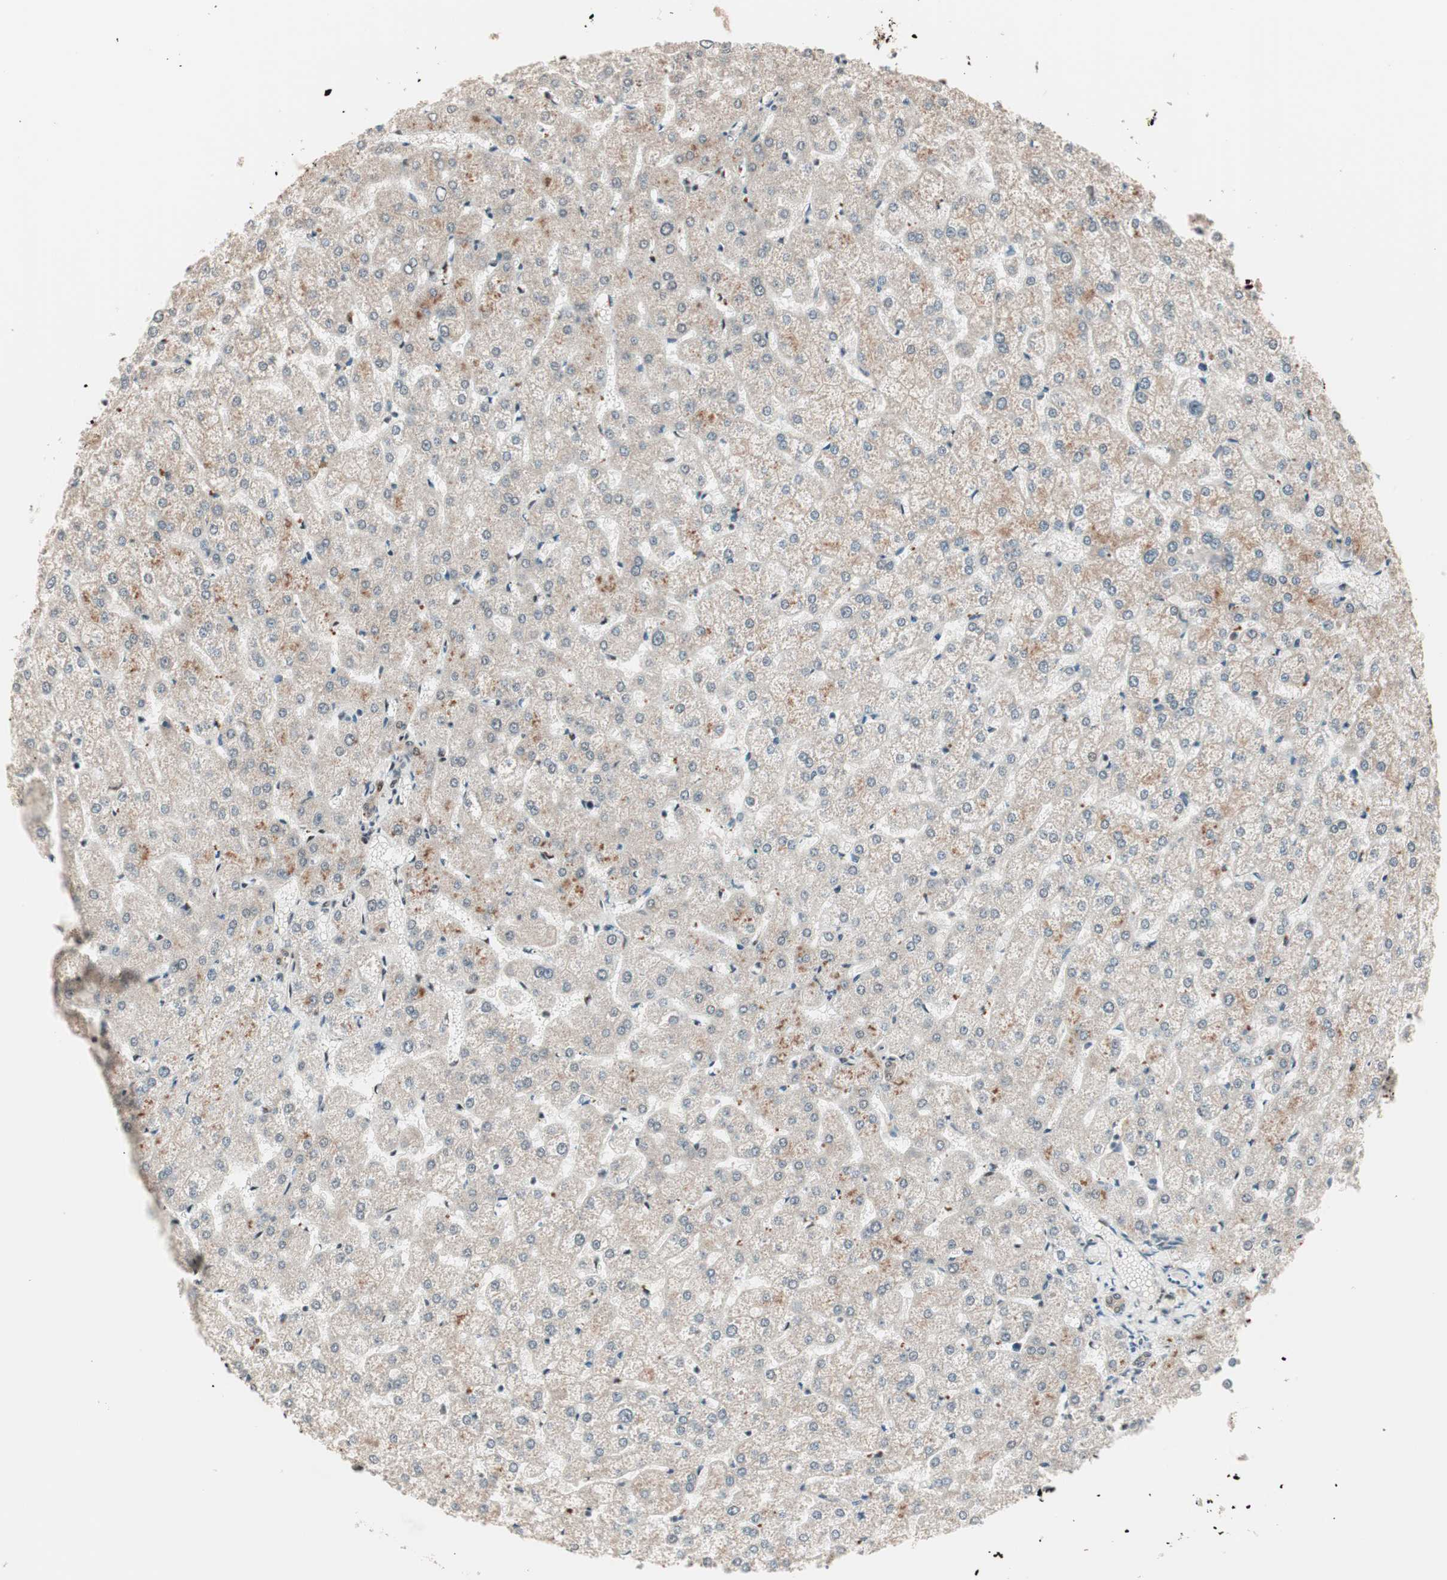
{"staining": {"intensity": "negative", "quantity": "none", "location": "none"}, "tissue": "liver", "cell_type": "Cholangiocytes", "image_type": "normal", "snomed": [{"axis": "morphology", "description": "Normal tissue, NOS"}, {"axis": "topography", "description": "Liver"}], "caption": "Protein analysis of unremarkable liver shows no significant staining in cholangiocytes. Brightfield microscopy of immunohistochemistry (IHC) stained with DAB (3,3'-diaminobenzidine) (brown) and hematoxylin (blue), captured at high magnification.", "gene": "NR5A2", "patient": {"sex": "female", "age": 32}}